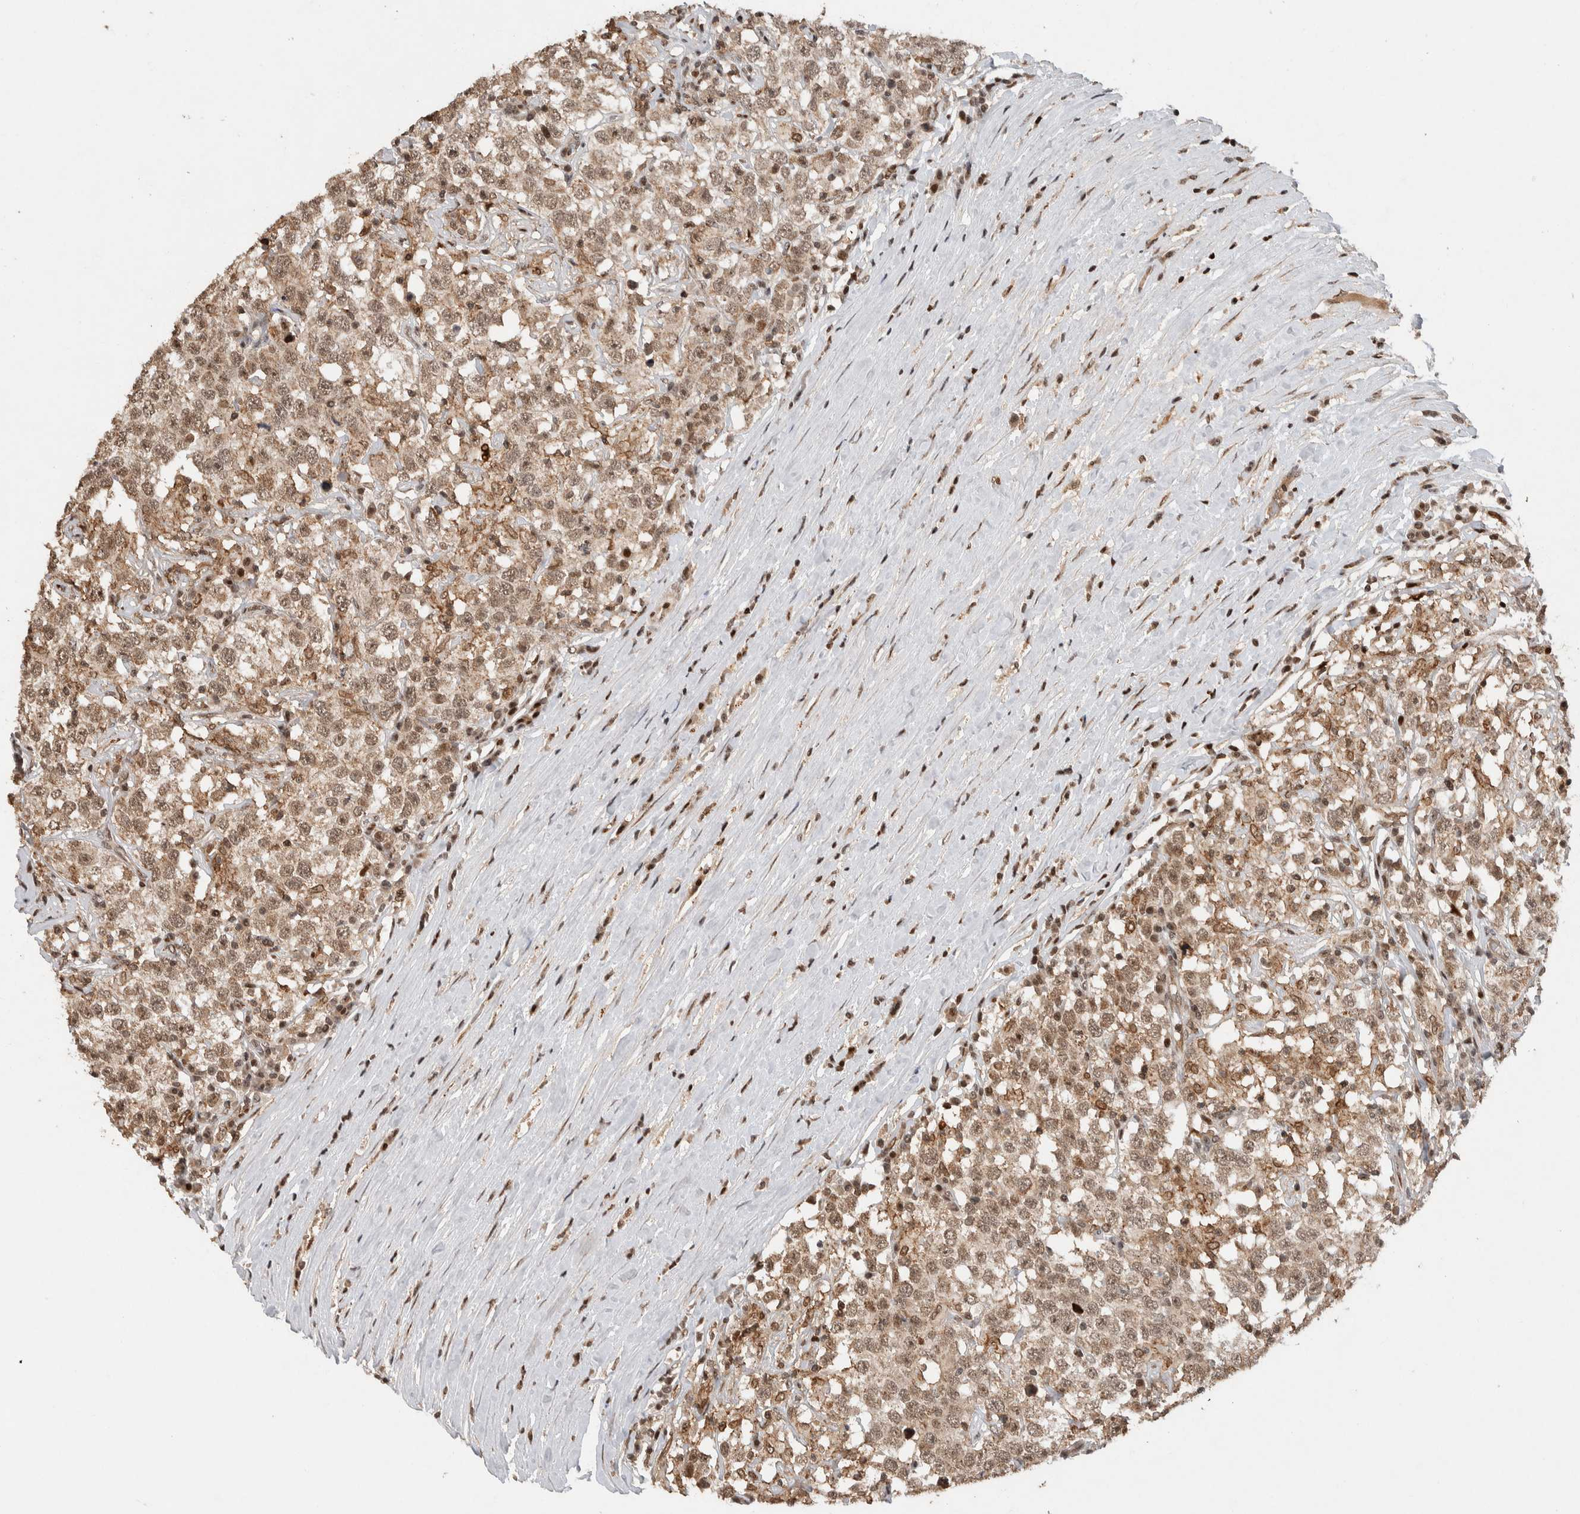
{"staining": {"intensity": "weak", "quantity": ">75%", "location": "nuclear"}, "tissue": "testis cancer", "cell_type": "Tumor cells", "image_type": "cancer", "snomed": [{"axis": "morphology", "description": "Seminoma, NOS"}, {"axis": "topography", "description": "Testis"}], "caption": "Testis seminoma was stained to show a protein in brown. There is low levels of weak nuclear staining in approximately >75% of tumor cells.", "gene": "ZNF521", "patient": {"sex": "male", "age": 41}}